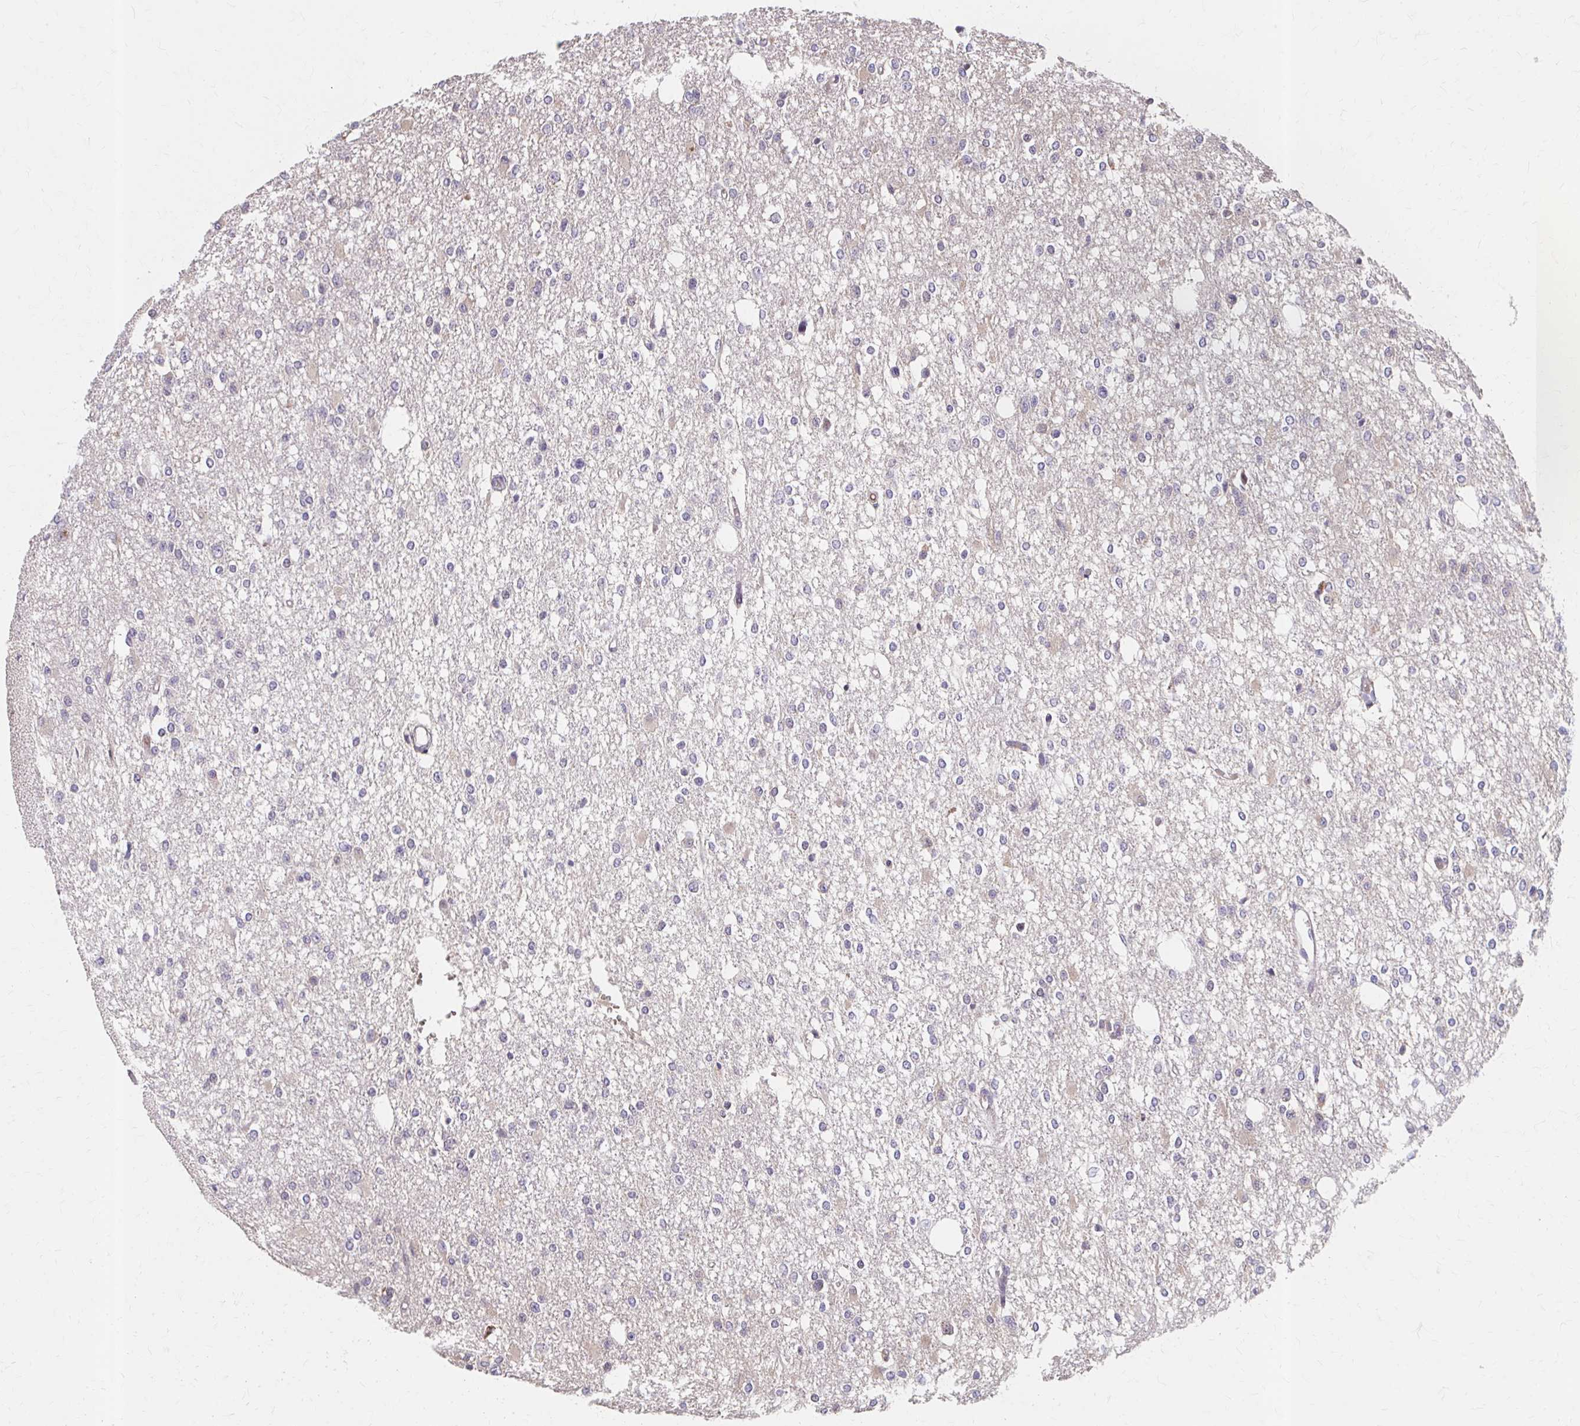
{"staining": {"intensity": "negative", "quantity": "none", "location": "none"}, "tissue": "glioma", "cell_type": "Tumor cells", "image_type": "cancer", "snomed": [{"axis": "morphology", "description": "Glioma, malignant, Low grade"}, {"axis": "topography", "description": "Brain"}], "caption": "IHC histopathology image of neoplastic tissue: malignant low-grade glioma stained with DAB (3,3'-diaminobenzidine) displays no significant protein expression in tumor cells.", "gene": "HMGCS2", "patient": {"sex": "male", "age": 26}}